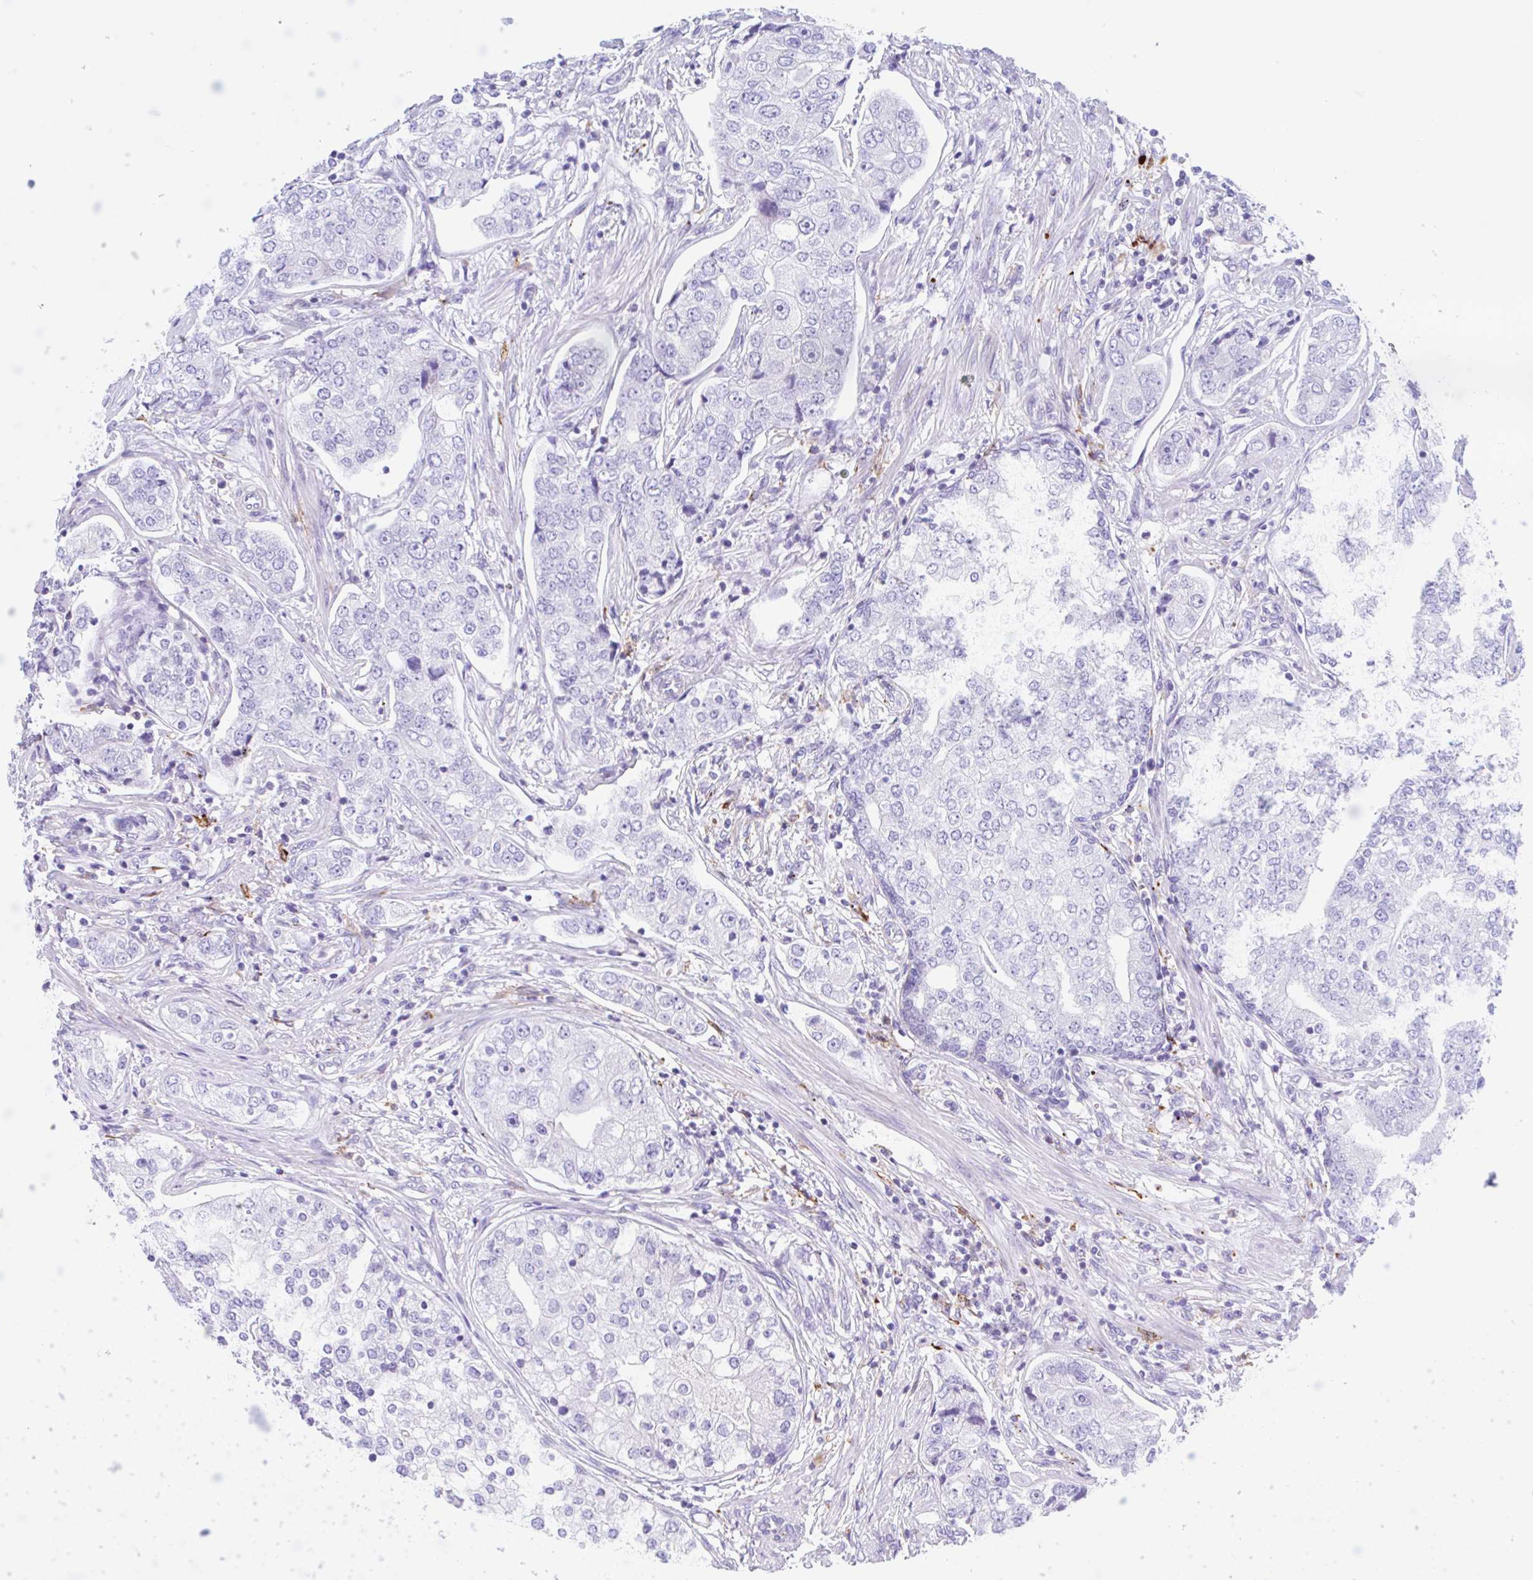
{"staining": {"intensity": "negative", "quantity": "none", "location": "none"}, "tissue": "prostate cancer", "cell_type": "Tumor cells", "image_type": "cancer", "snomed": [{"axis": "morphology", "description": "Adenocarcinoma, High grade"}, {"axis": "topography", "description": "Prostate"}], "caption": "An image of human prostate cancer (adenocarcinoma (high-grade)) is negative for staining in tumor cells.", "gene": "ANKRD9", "patient": {"sex": "male", "age": 60}}